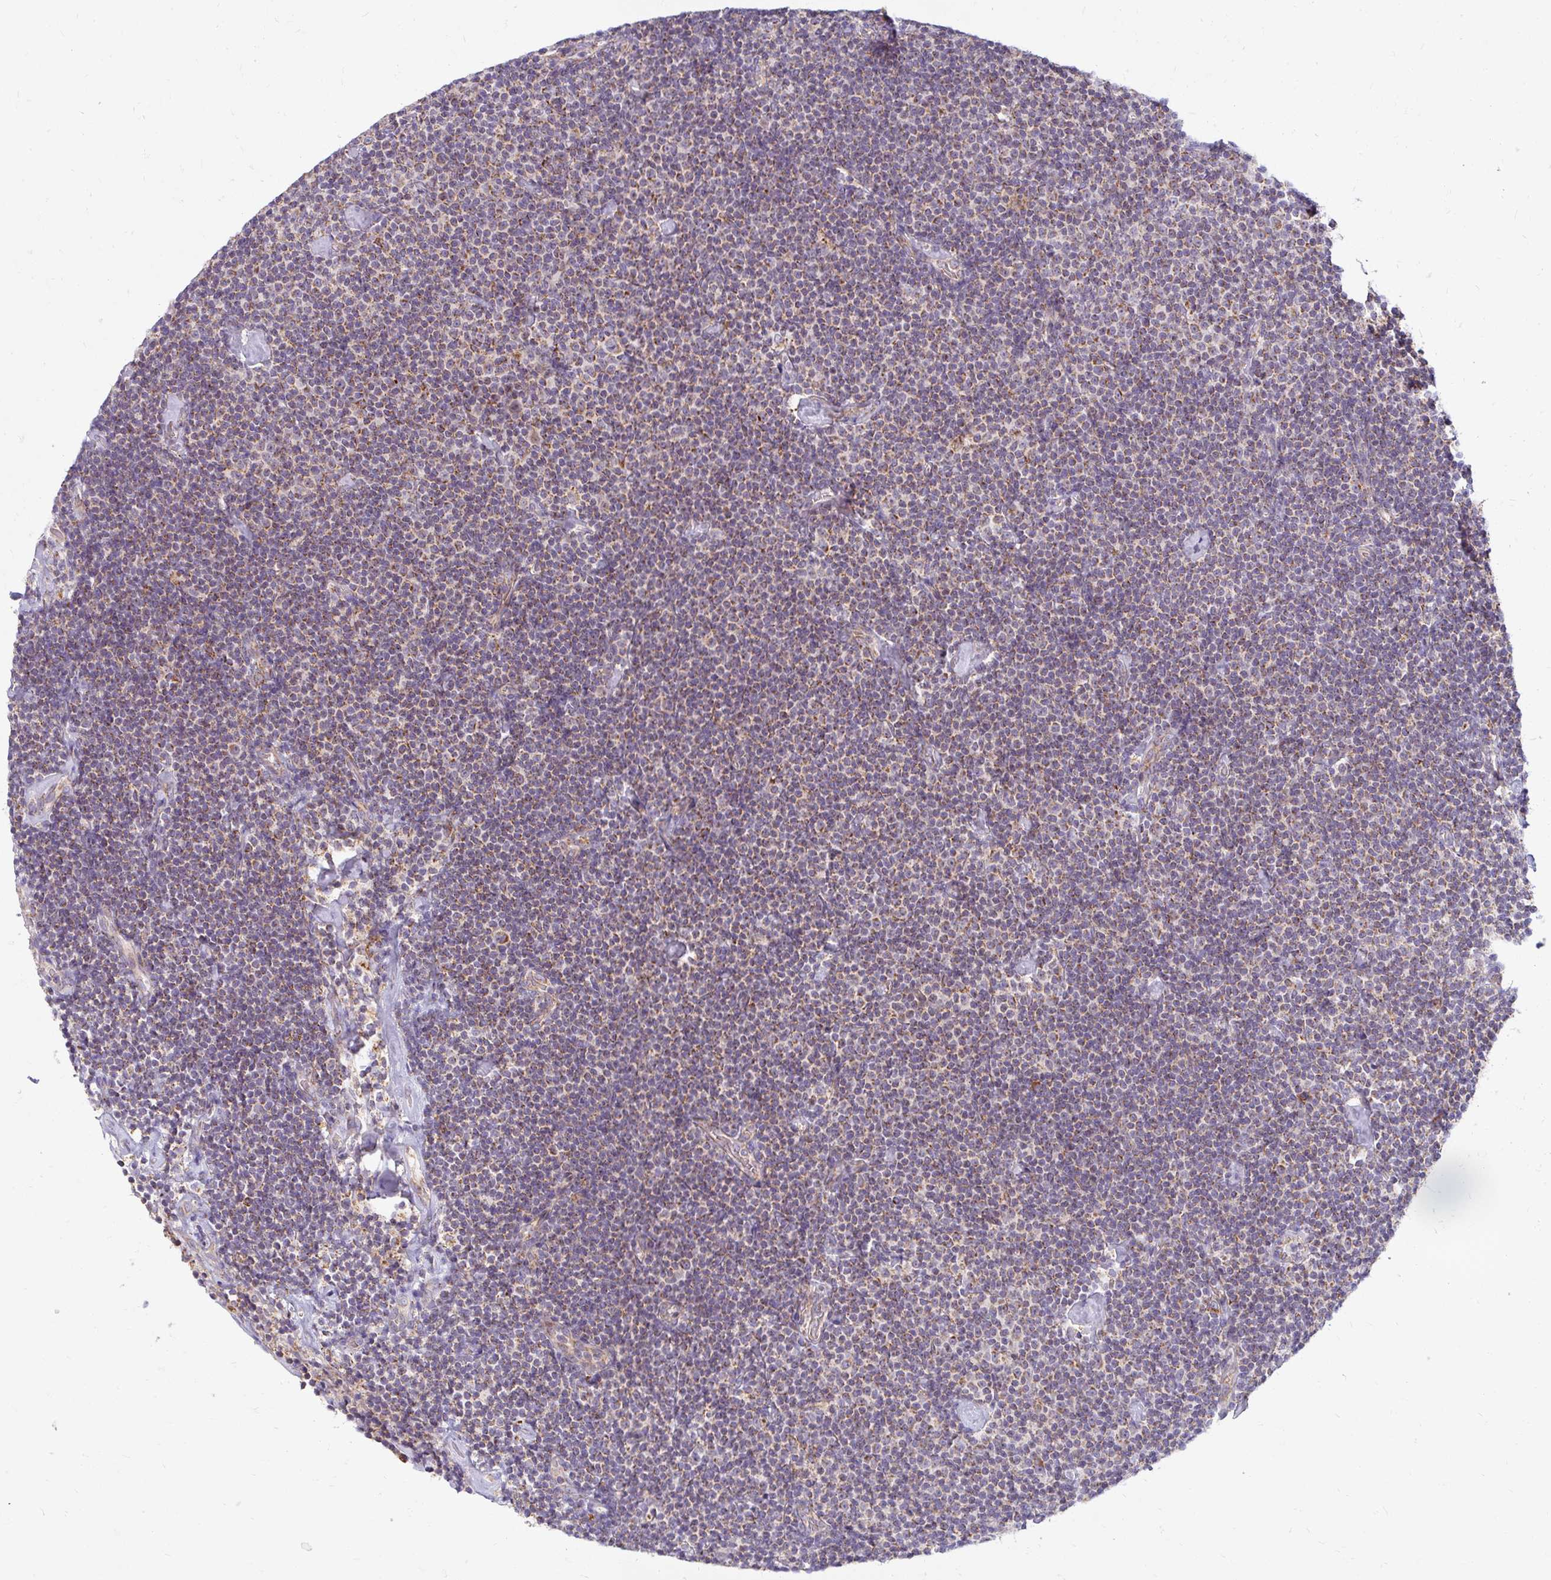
{"staining": {"intensity": "weak", "quantity": ">75%", "location": "cytoplasmic/membranous"}, "tissue": "lymphoma", "cell_type": "Tumor cells", "image_type": "cancer", "snomed": [{"axis": "morphology", "description": "Malignant lymphoma, non-Hodgkin's type, Low grade"}, {"axis": "topography", "description": "Lymph node"}], "caption": "Tumor cells reveal low levels of weak cytoplasmic/membranous staining in approximately >75% of cells in human lymphoma. (IHC, brightfield microscopy, high magnification).", "gene": "SKP2", "patient": {"sex": "male", "age": 81}}